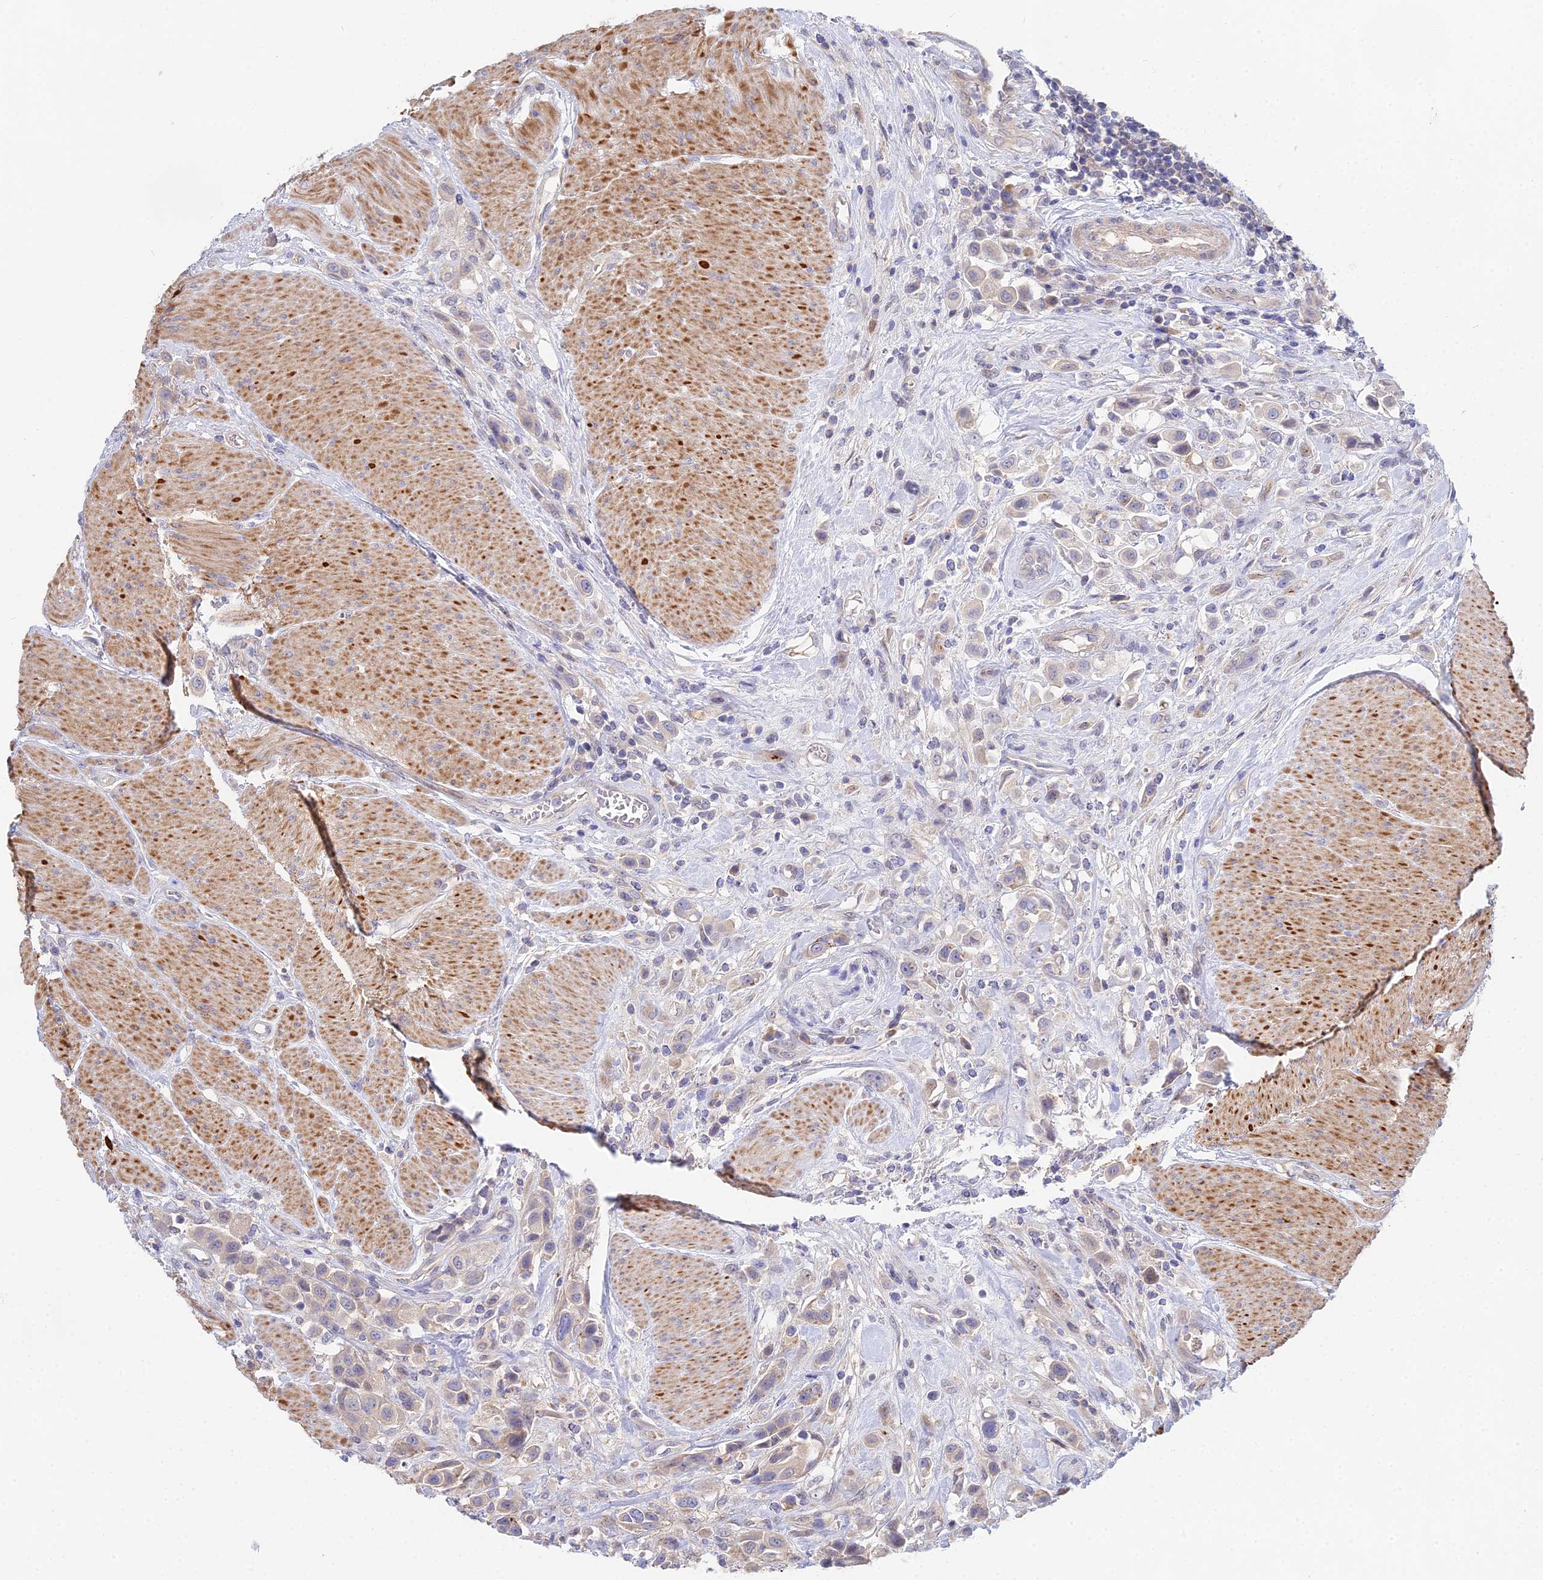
{"staining": {"intensity": "negative", "quantity": "none", "location": "none"}, "tissue": "urothelial cancer", "cell_type": "Tumor cells", "image_type": "cancer", "snomed": [{"axis": "morphology", "description": "Urothelial carcinoma, High grade"}, {"axis": "topography", "description": "Urinary bladder"}], "caption": "An immunohistochemistry (IHC) image of urothelial cancer is shown. There is no staining in tumor cells of urothelial cancer.", "gene": "DNAH14", "patient": {"sex": "male", "age": 50}}